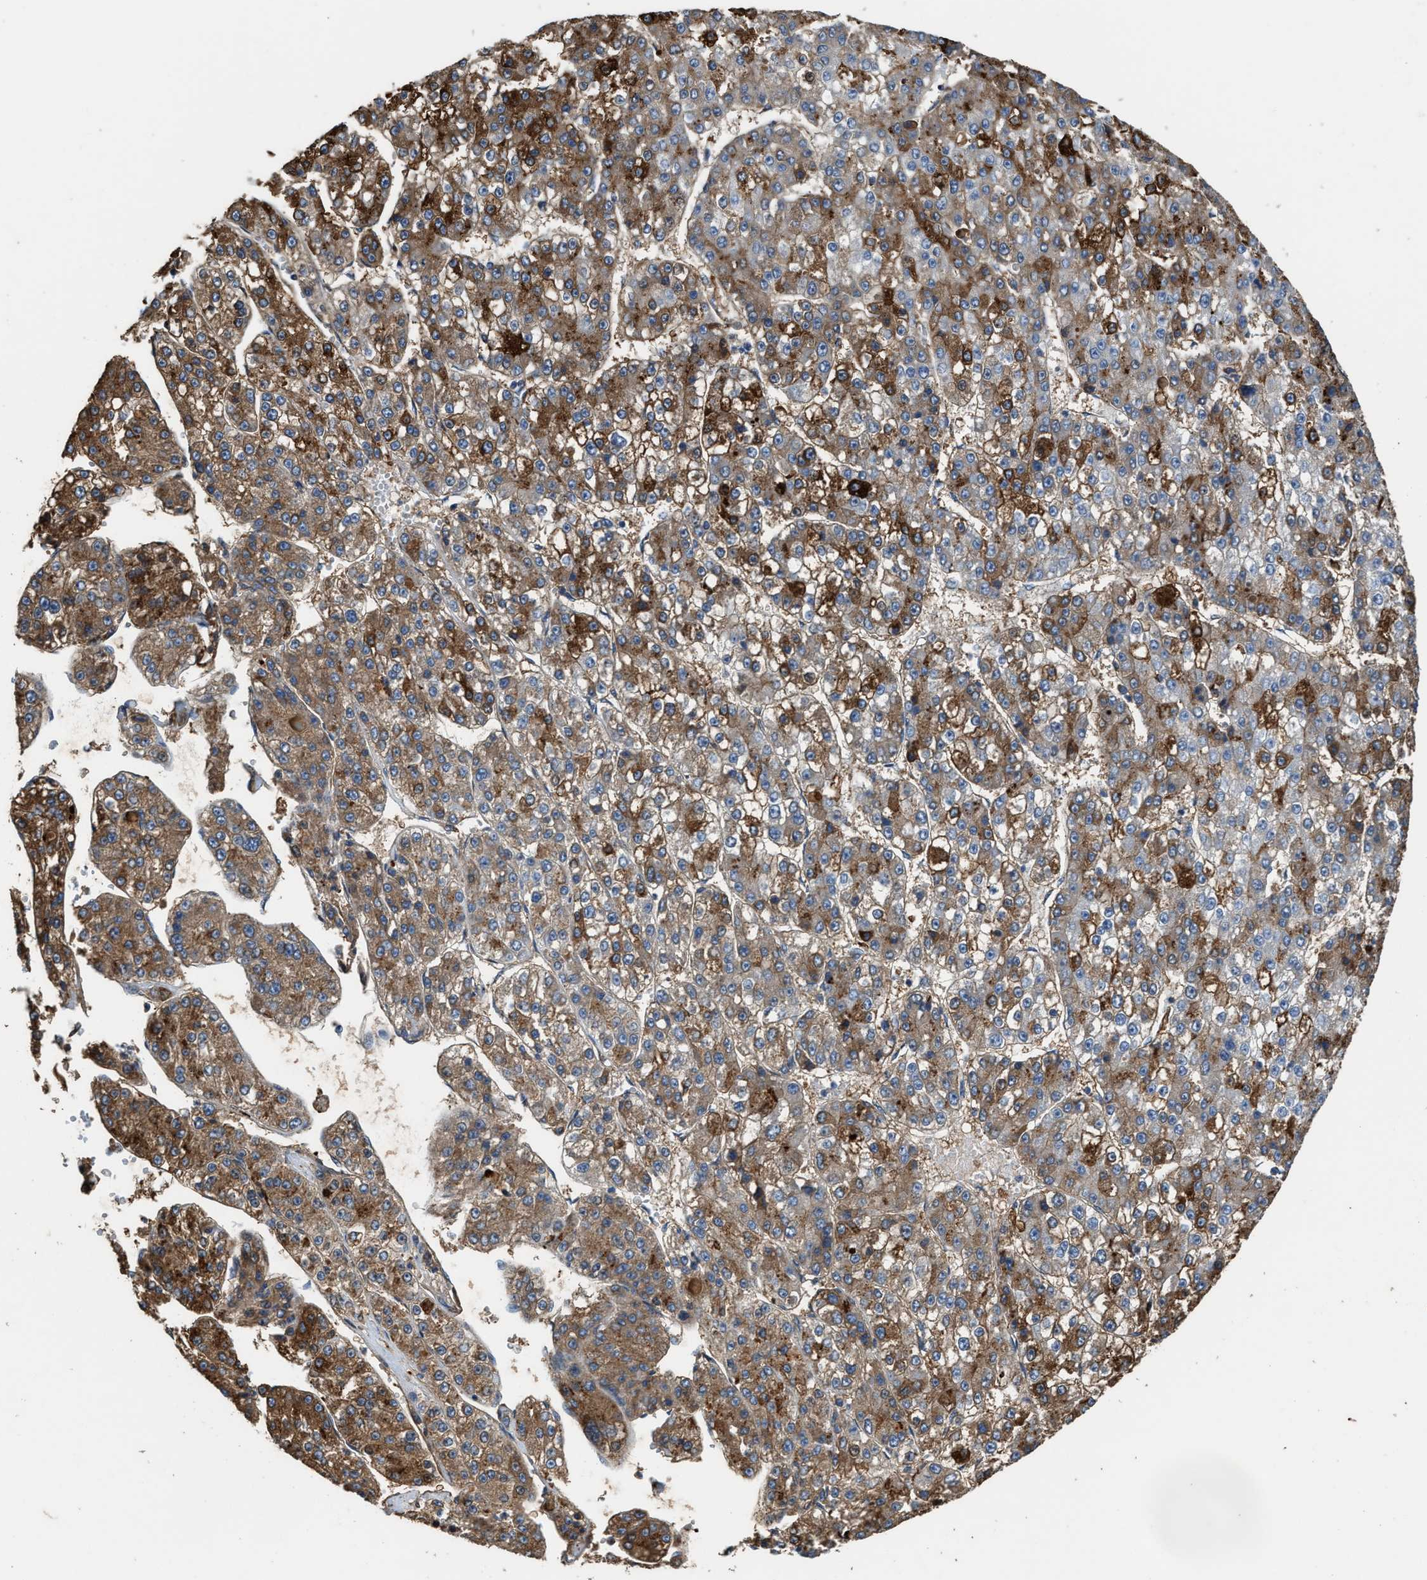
{"staining": {"intensity": "moderate", "quantity": ">75%", "location": "cytoplasmic/membranous"}, "tissue": "liver cancer", "cell_type": "Tumor cells", "image_type": "cancer", "snomed": [{"axis": "morphology", "description": "Carcinoma, Hepatocellular, NOS"}, {"axis": "topography", "description": "Liver"}], "caption": "Tumor cells display medium levels of moderate cytoplasmic/membranous expression in approximately >75% of cells in hepatocellular carcinoma (liver).", "gene": "ATIC", "patient": {"sex": "female", "age": 73}}